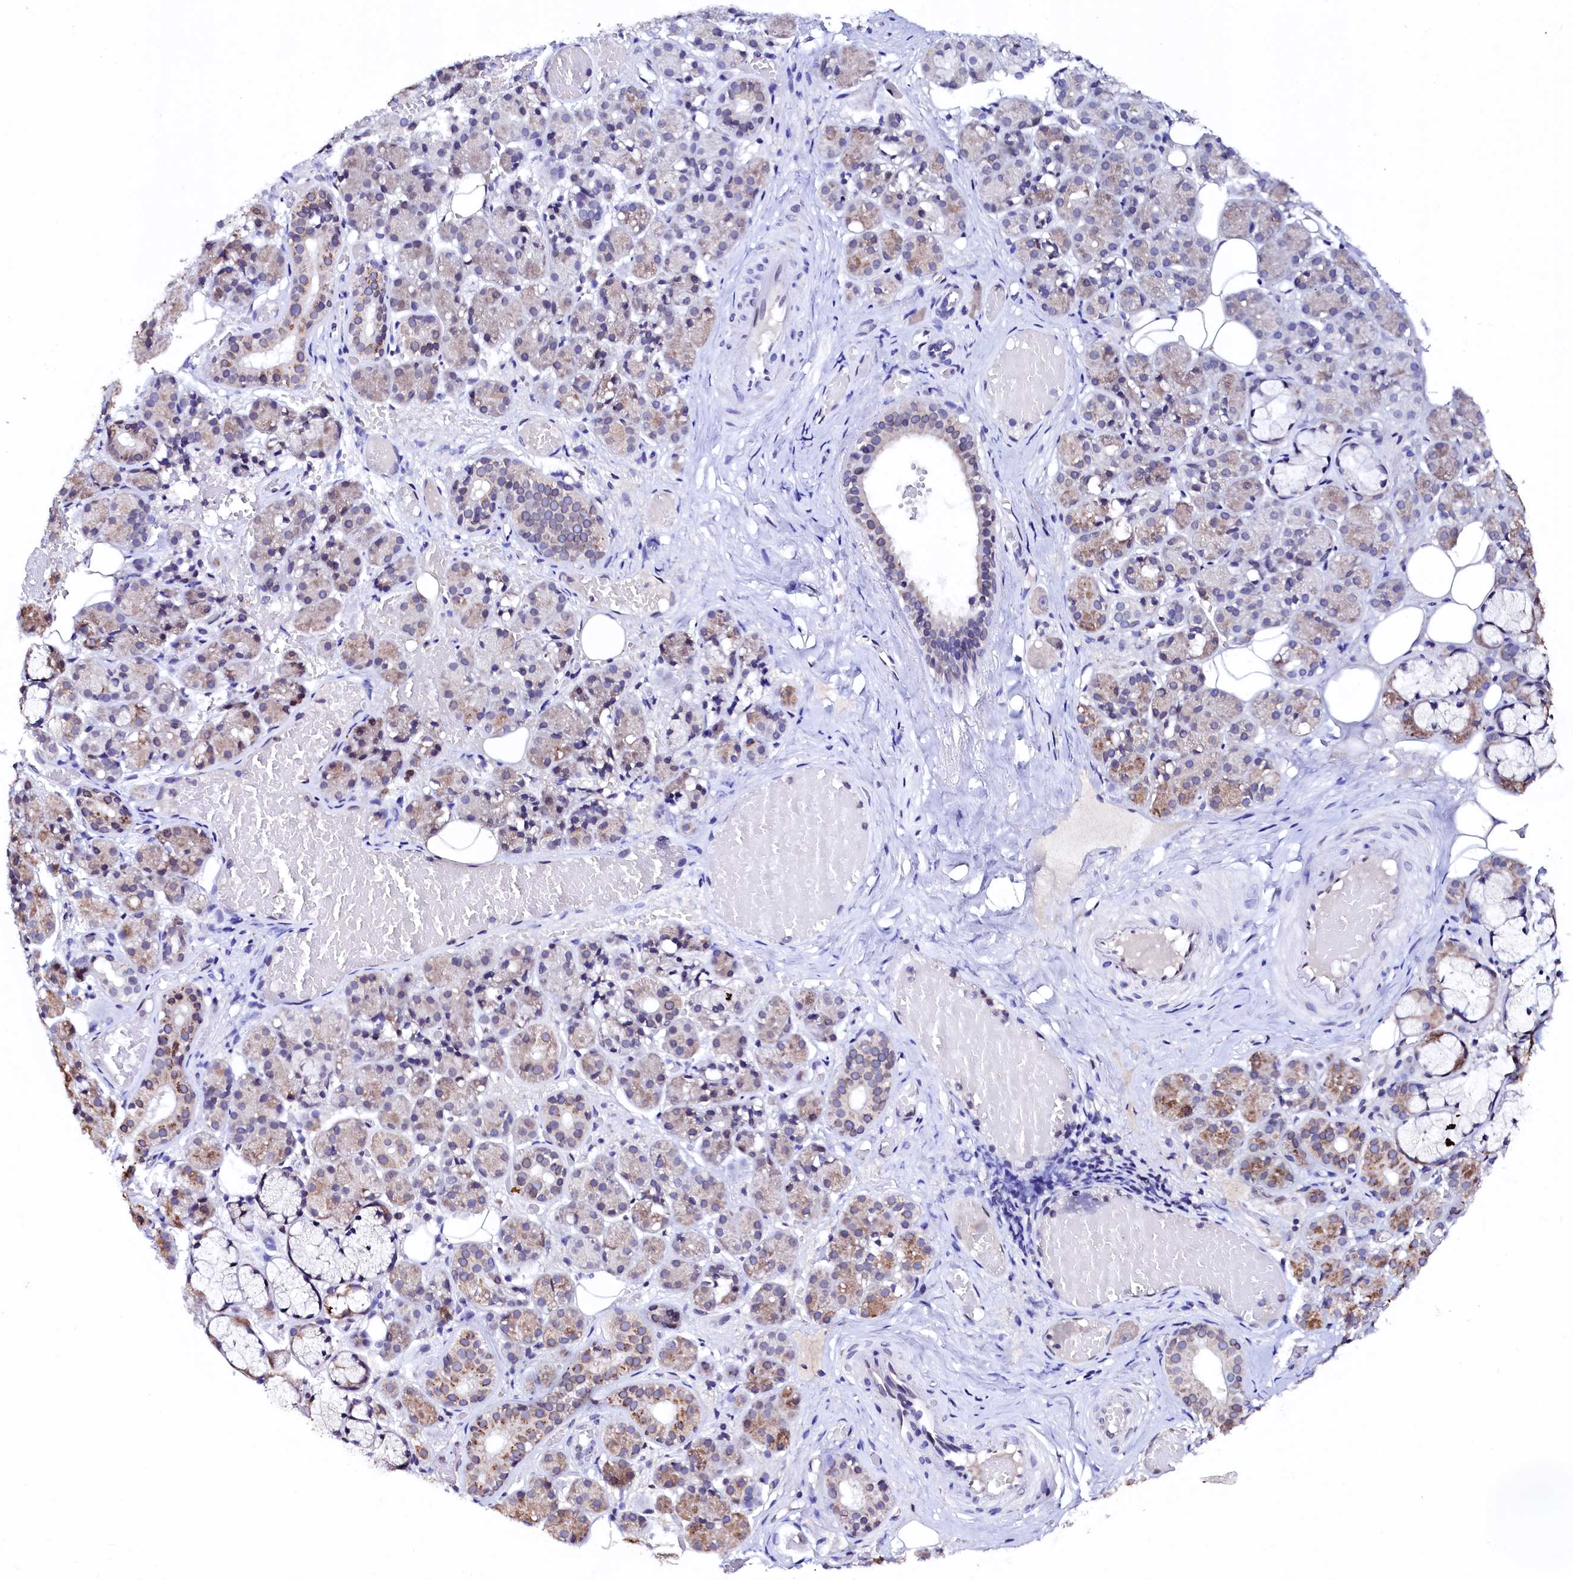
{"staining": {"intensity": "weak", "quantity": "25%-75%", "location": "cytoplasmic/membranous"}, "tissue": "salivary gland", "cell_type": "Glandular cells", "image_type": "normal", "snomed": [{"axis": "morphology", "description": "Normal tissue, NOS"}, {"axis": "topography", "description": "Salivary gland"}], "caption": "This is an image of IHC staining of normal salivary gland, which shows weak staining in the cytoplasmic/membranous of glandular cells.", "gene": "HAND1", "patient": {"sex": "male", "age": 63}}